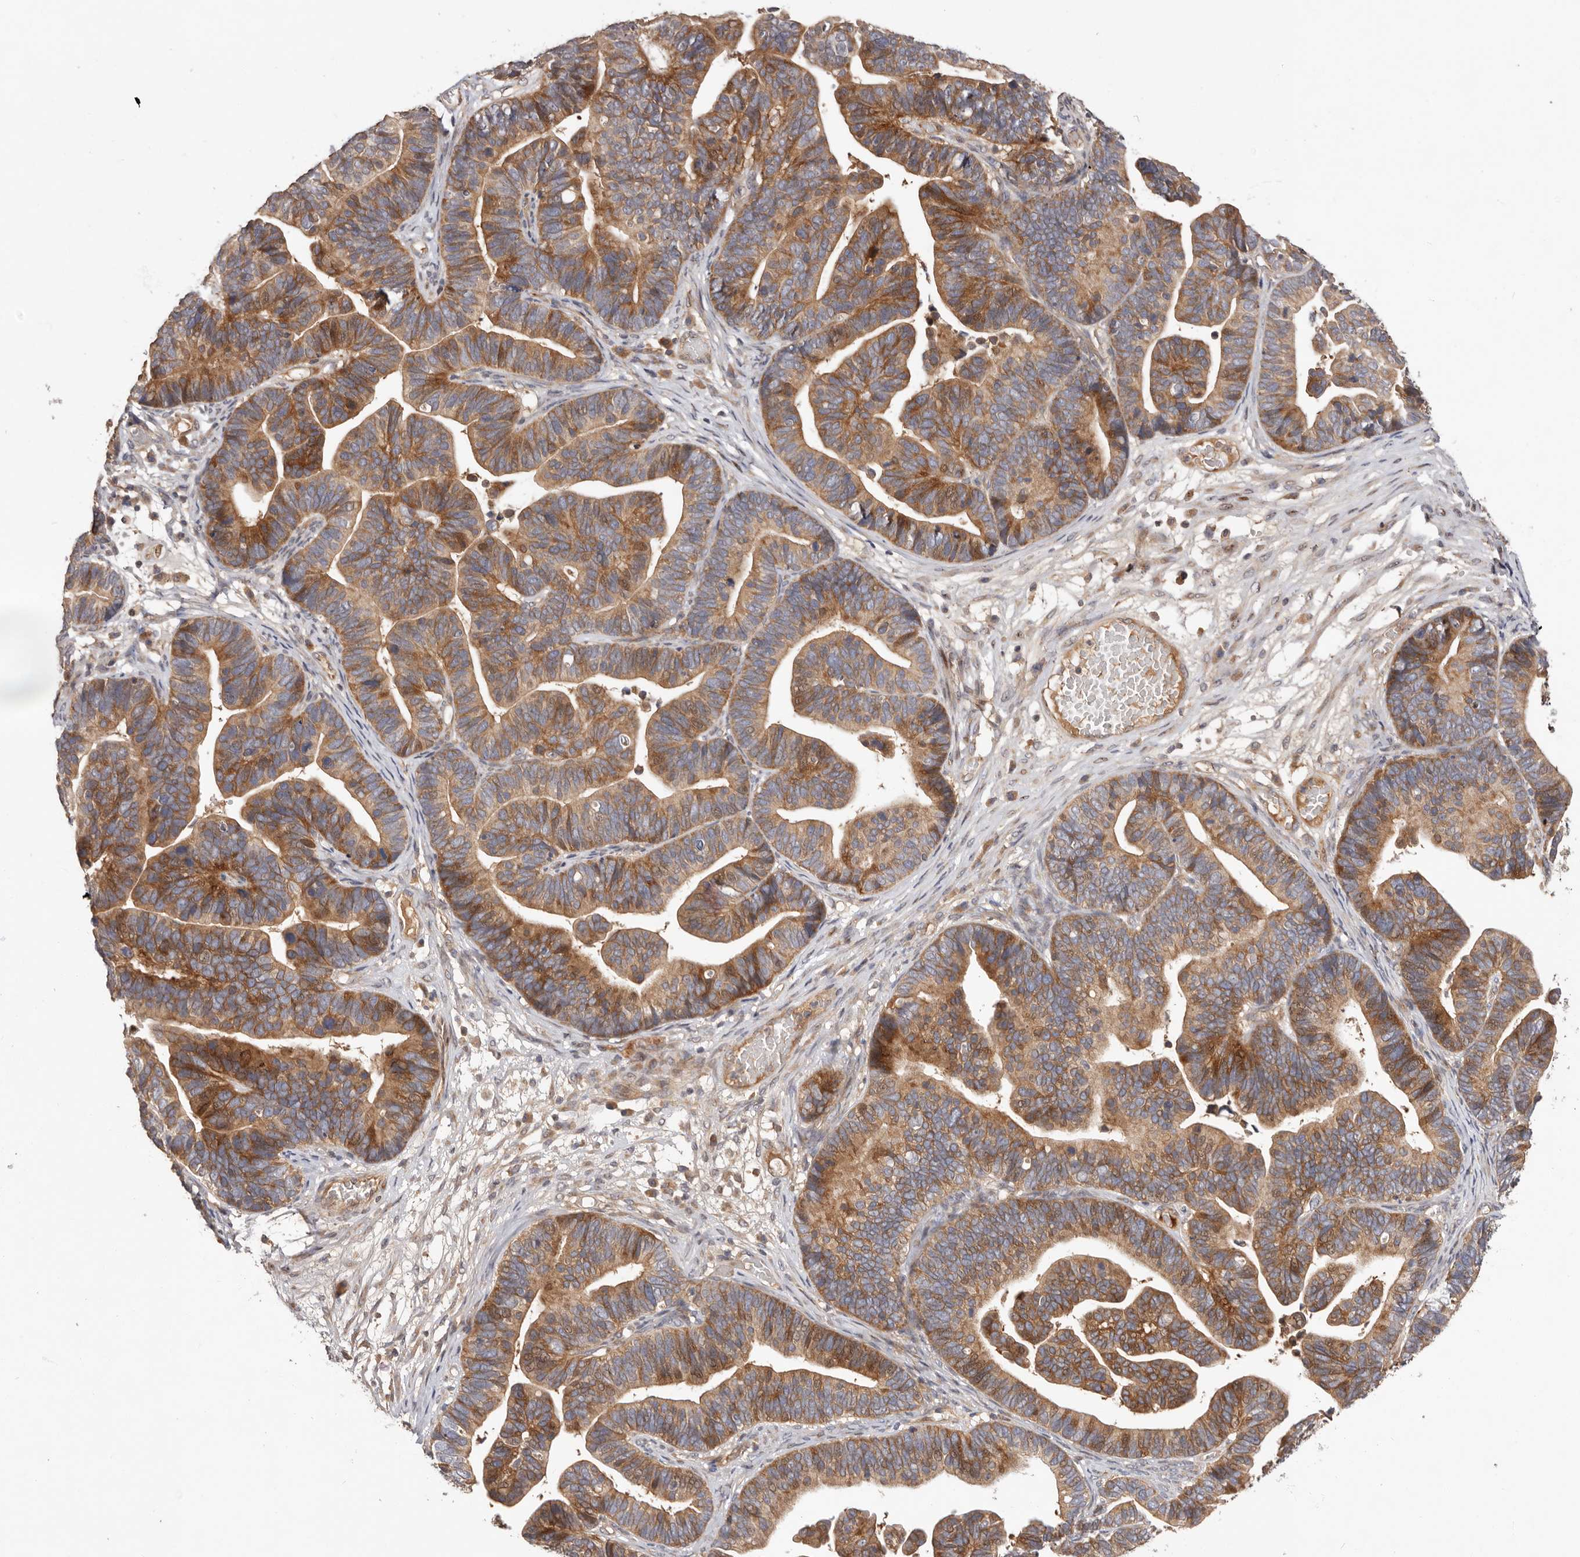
{"staining": {"intensity": "moderate", "quantity": ">75%", "location": "cytoplasmic/membranous"}, "tissue": "ovarian cancer", "cell_type": "Tumor cells", "image_type": "cancer", "snomed": [{"axis": "morphology", "description": "Cystadenocarcinoma, serous, NOS"}, {"axis": "topography", "description": "Ovary"}], "caption": "DAB immunohistochemical staining of human ovarian cancer (serous cystadenocarcinoma) displays moderate cytoplasmic/membranous protein expression in approximately >75% of tumor cells.", "gene": "DOP1A", "patient": {"sex": "female", "age": 56}}